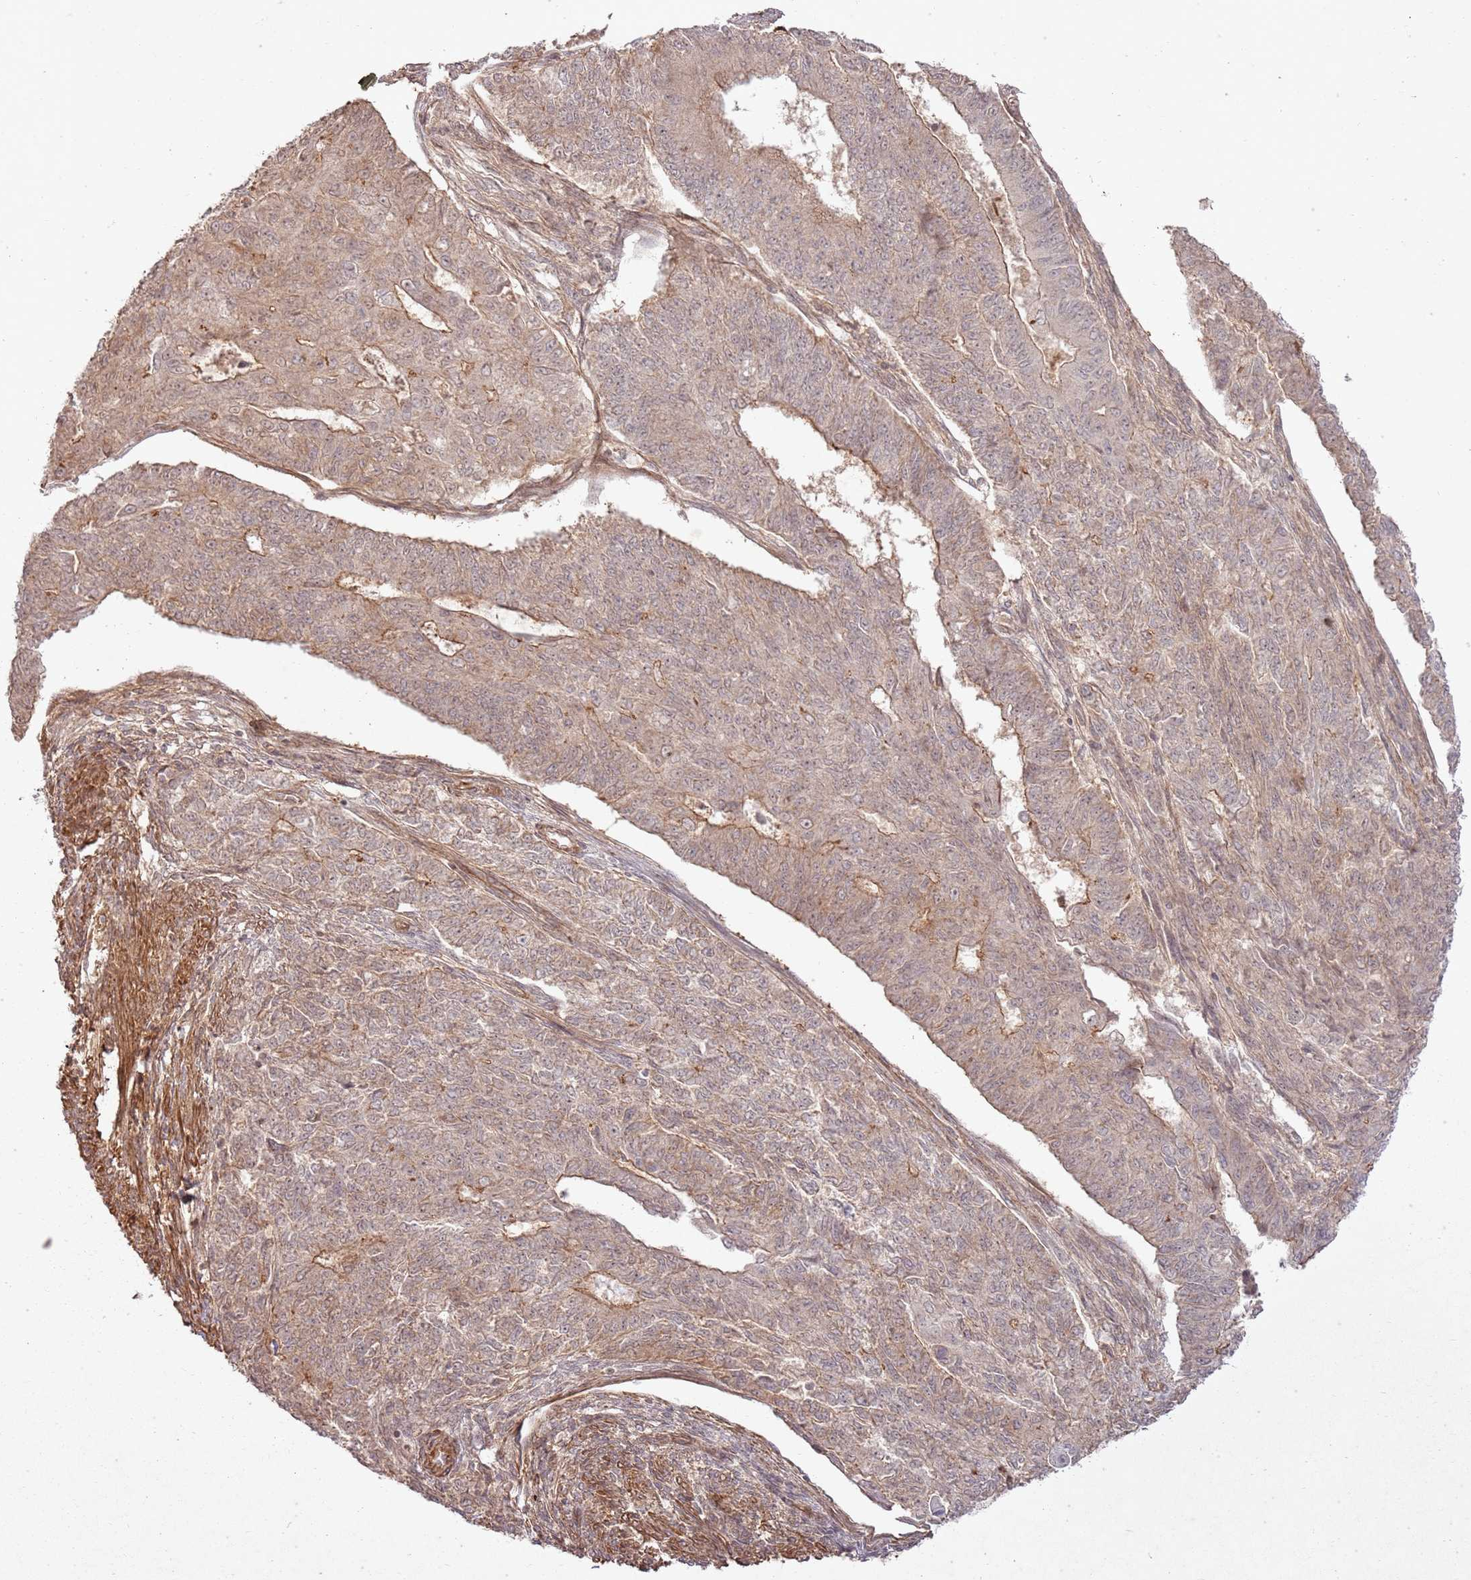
{"staining": {"intensity": "moderate", "quantity": "25%-75%", "location": "cytoplasmic/membranous,nuclear"}, "tissue": "endometrial cancer", "cell_type": "Tumor cells", "image_type": "cancer", "snomed": [{"axis": "morphology", "description": "Adenocarcinoma, NOS"}, {"axis": "topography", "description": "Endometrium"}], "caption": "Protein staining of endometrial adenocarcinoma tissue shows moderate cytoplasmic/membranous and nuclear positivity in approximately 25%-75% of tumor cells.", "gene": "ZNF623", "patient": {"sex": "female", "age": 32}}